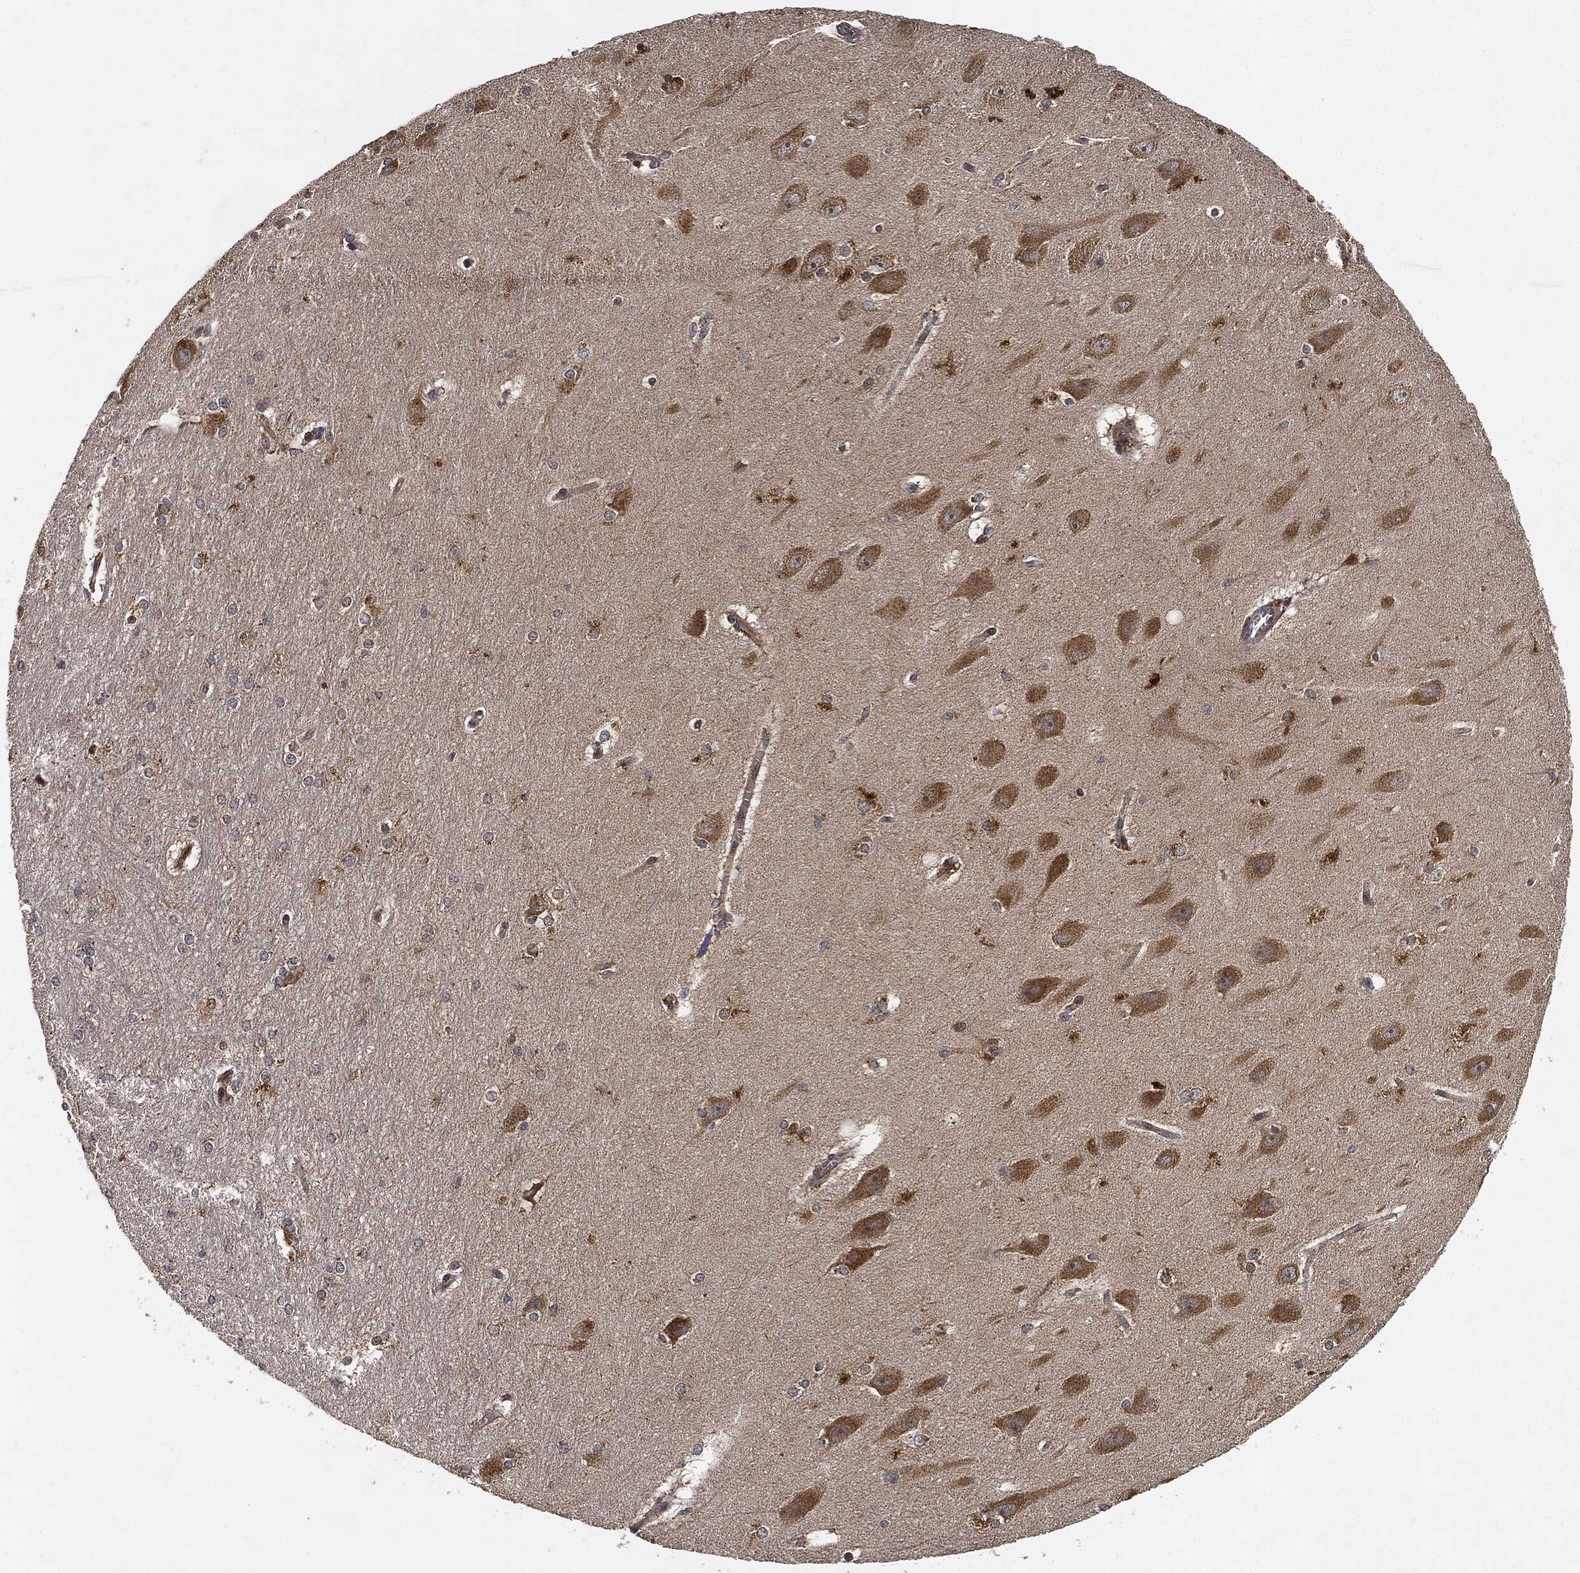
{"staining": {"intensity": "negative", "quantity": "none", "location": "none"}, "tissue": "hippocampus", "cell_type": "Glial cells", "image_type": "normal", "snomed": [{"axis": "morphology", "description": "Normal tissue, NOS"}, {"axis": "topography", "description": "Cerebral cortex"}, {"axis": "topography", "description": "Hippocampus"}], "caption": "A high-resolution micrograph shows IHC staining of unremarkable hippocampus, which displays no significant positivity in glial cells.", "gene": "MLST8", "patient": {"sex": "female", "age": 19}}